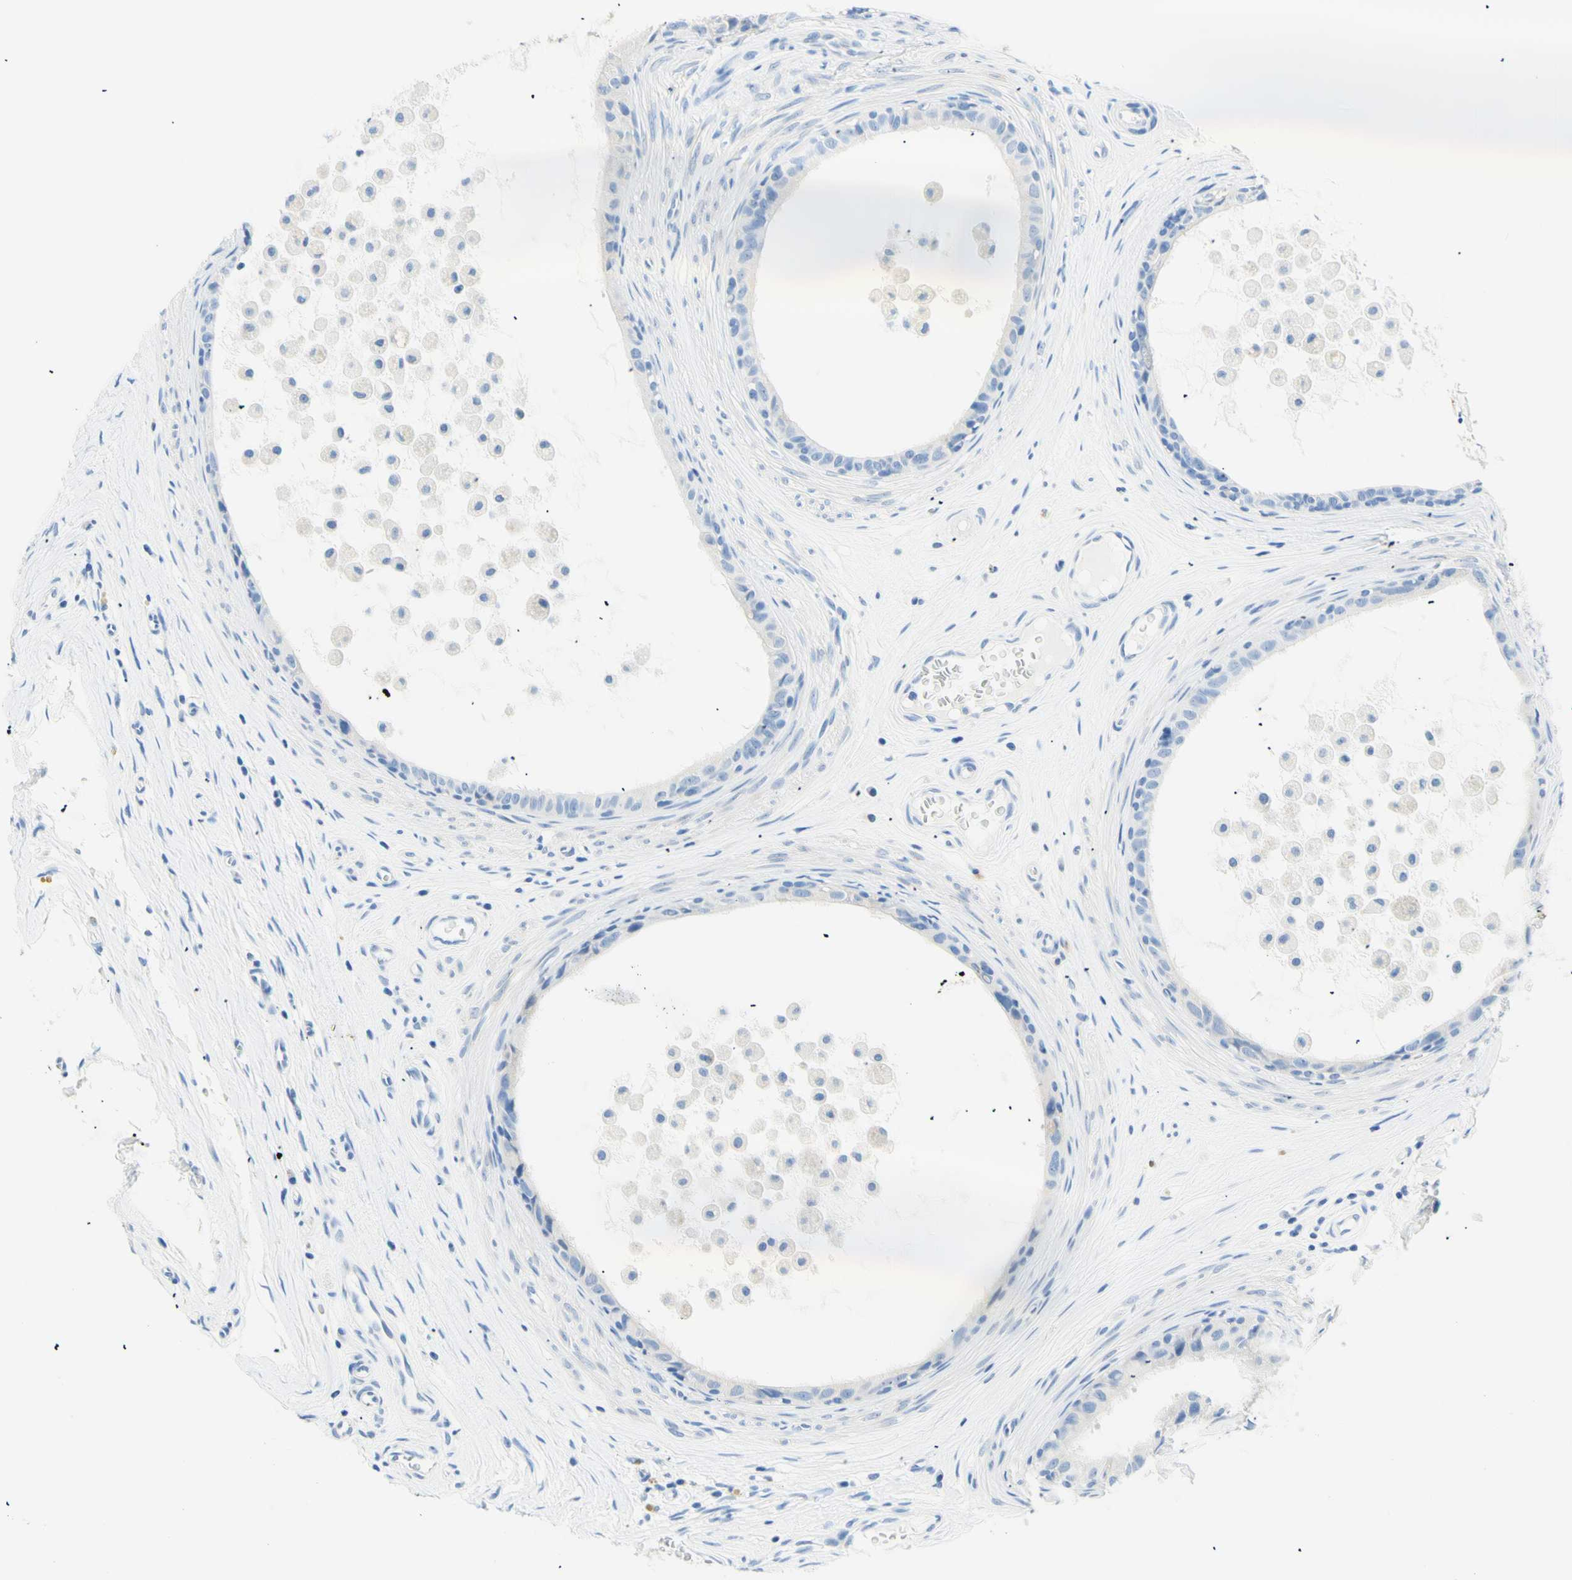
{"staining": {"intensity": "negative", "quantity": "none", "location": "none"}, "tissue": "epididymis", "cell_type": "Glandular cells", "image_type": "normal", "snomed": [{"axis": "morphology", "description": "Normal tissue, NOS"}, {"axis": "morphology", "description": "Inflammation, NOS"}, {"axis": "topography", "description": "Epididymis"}], "caption": "Immunohistochemistry micrograph of unremarkable epididymis: epididymis stained with DAB demonstrates no significant protein expression in glandular cells. The staining is performed using DAB brown chromogen with nuclei counter-stained in using hematoxylin.", "gene": "HPCA", "patient": {"sex": "male", "age": 85}}